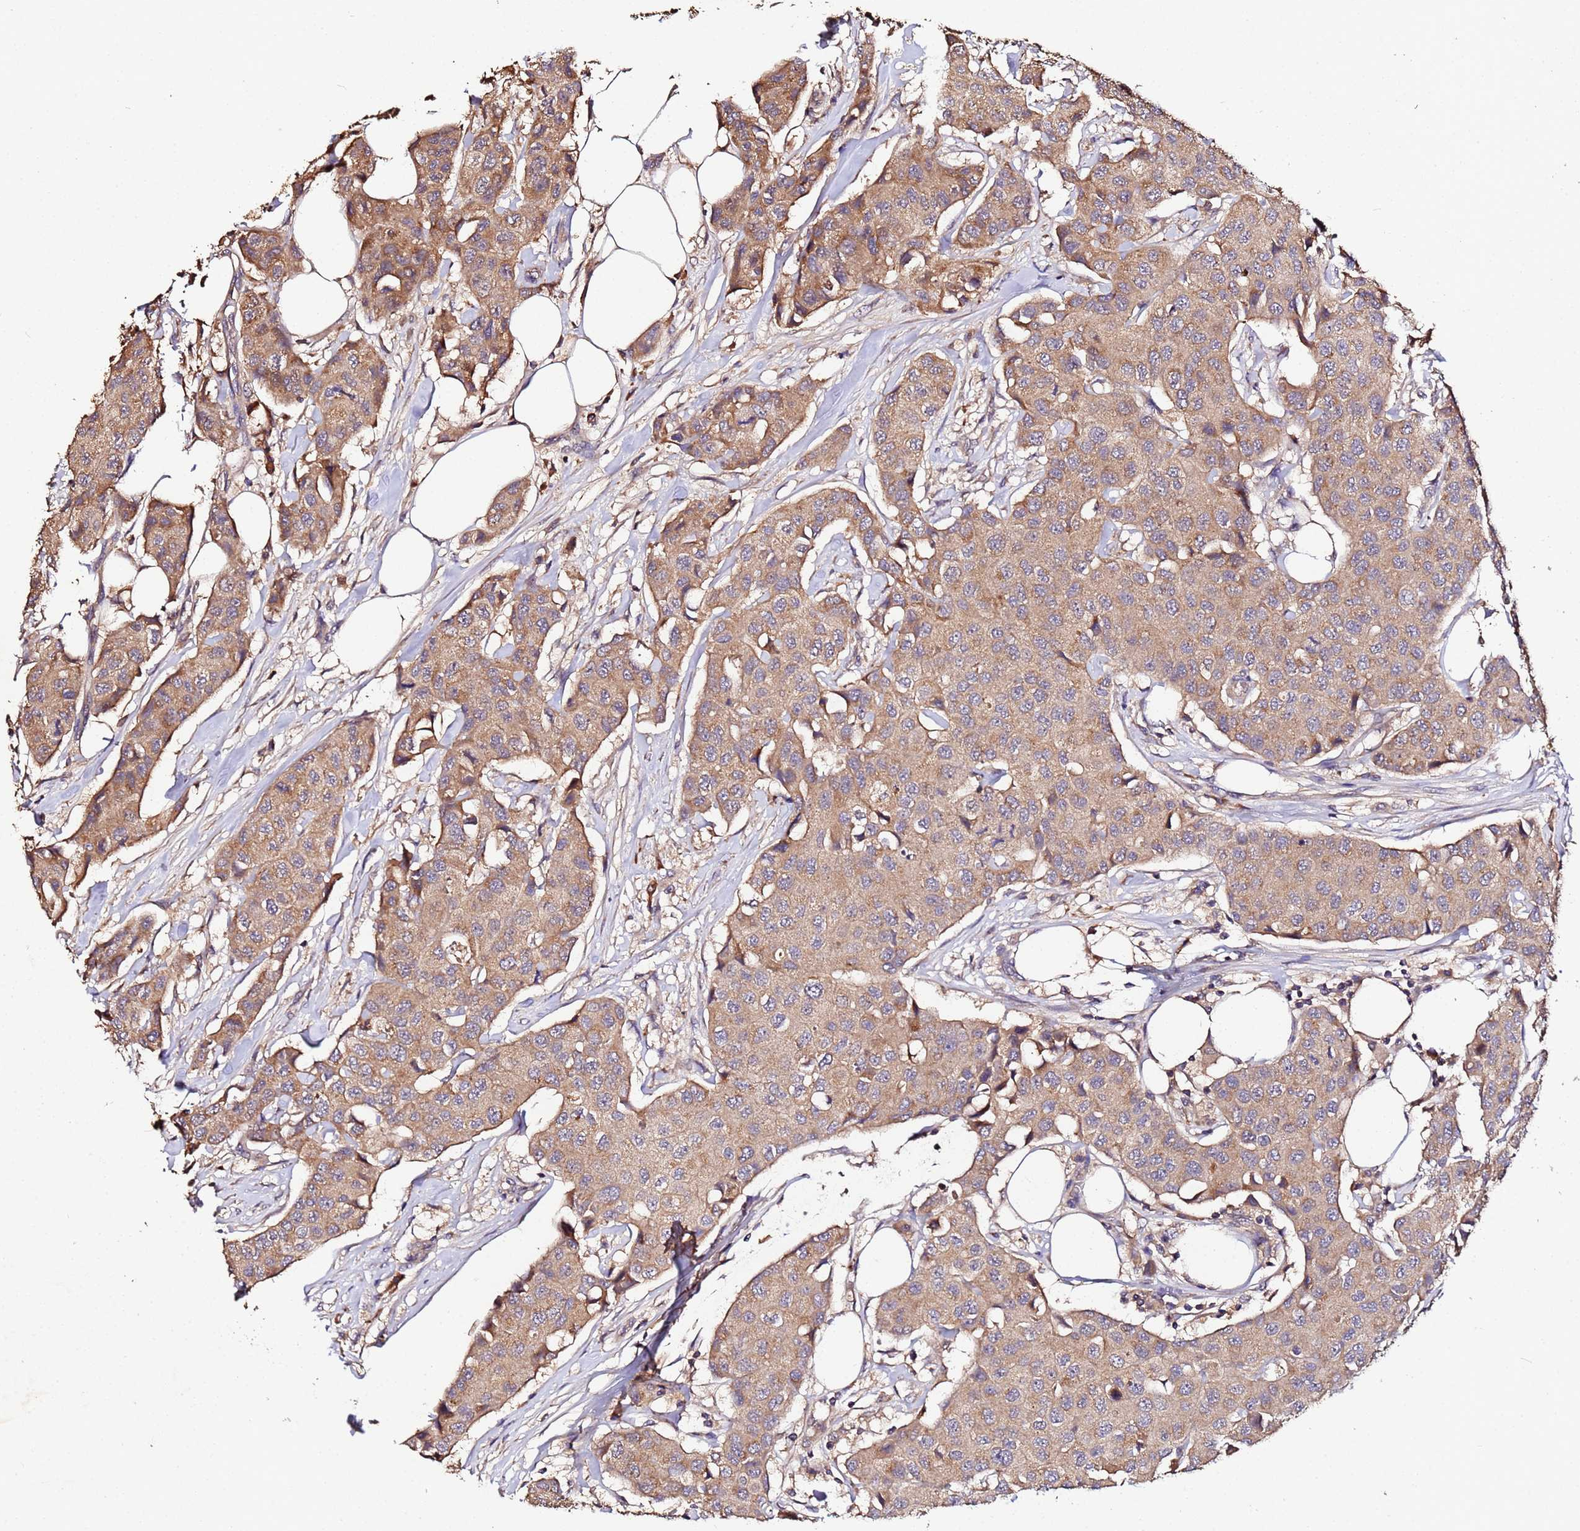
{"staining": {"intensity": "moderate", "quantity": ">75%", "location": "cytoplasmic/membranous"}, "tissue": "breast cancer", "cell_type": "Tumor cells", "image_type": "cancer", "snomed": [{"axis": "morphology", "description": "Duct carcinoma"}, {"axis": "topography", "description": "Breast"}], "caption": "Human breast cancer stained for a protein (brown) reveals moderate cytoplasmic/membranous positive expression in approximately >75% of tumor cells.", "gene": "MTERF1", "patient": {"sex": "female", "age": 80}}